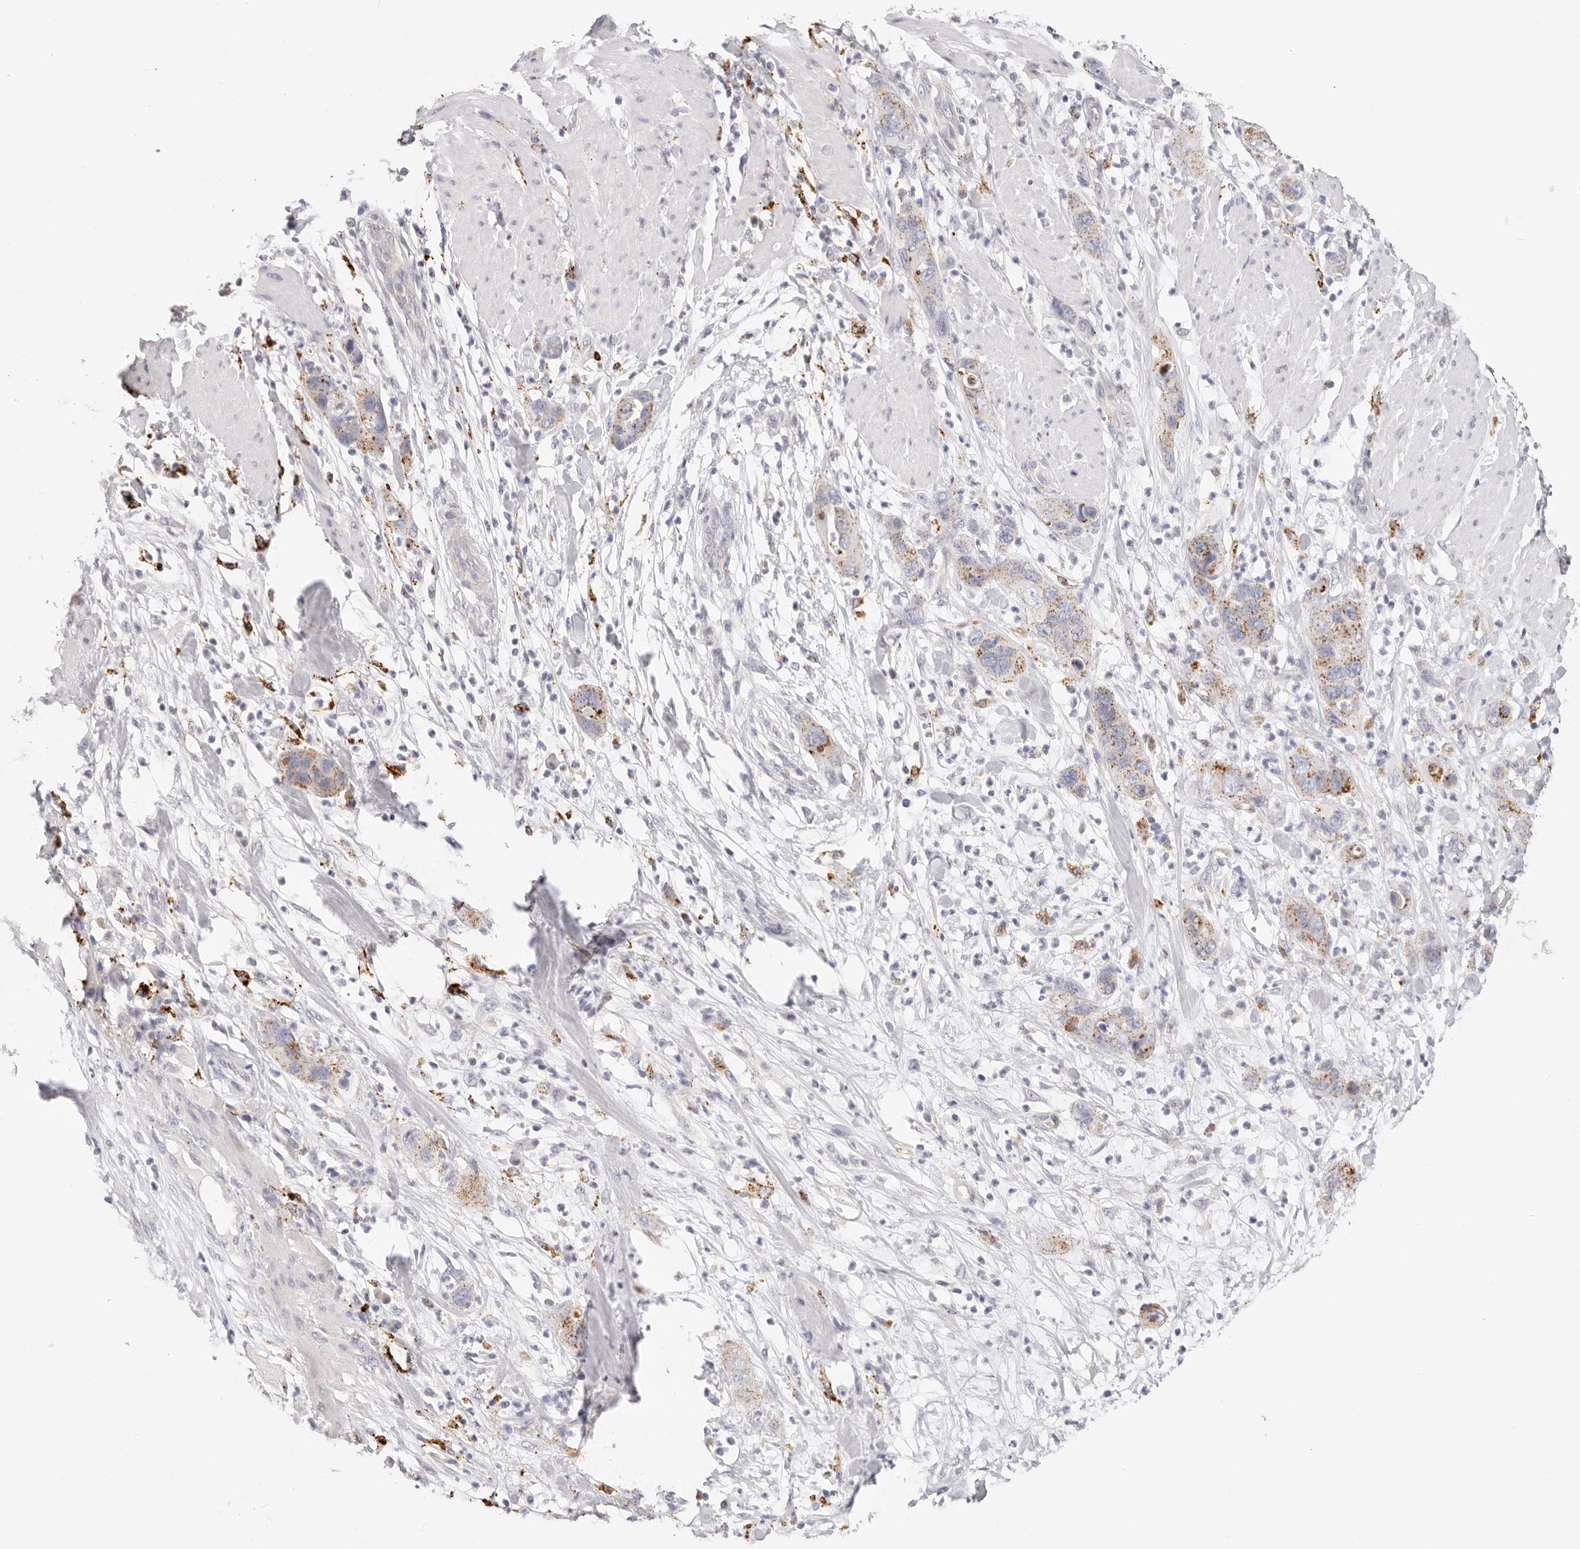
{"staining": {"intensity": "moderate", "quantity": "25%-75%", "location": "cytoplasmic/membranous"}, "tissue": "pancreatic cancer", "cell_type": "Tumor cells", "image_type": "cancer", "snomed": [{"axis": "morphology", "description": "Adenocarcinoma, NOS"}, {"axis": "topography", "description": "Pancreas"}], "caption": "A photomicrograph of pancreatic cancer (adenocarcinoma) stained for a protein shows moderate cytoplasmic/membranous brown staining in tumor cells.", "gene": "STKLD1", "patient": {"sex": "female", "age": 71}}